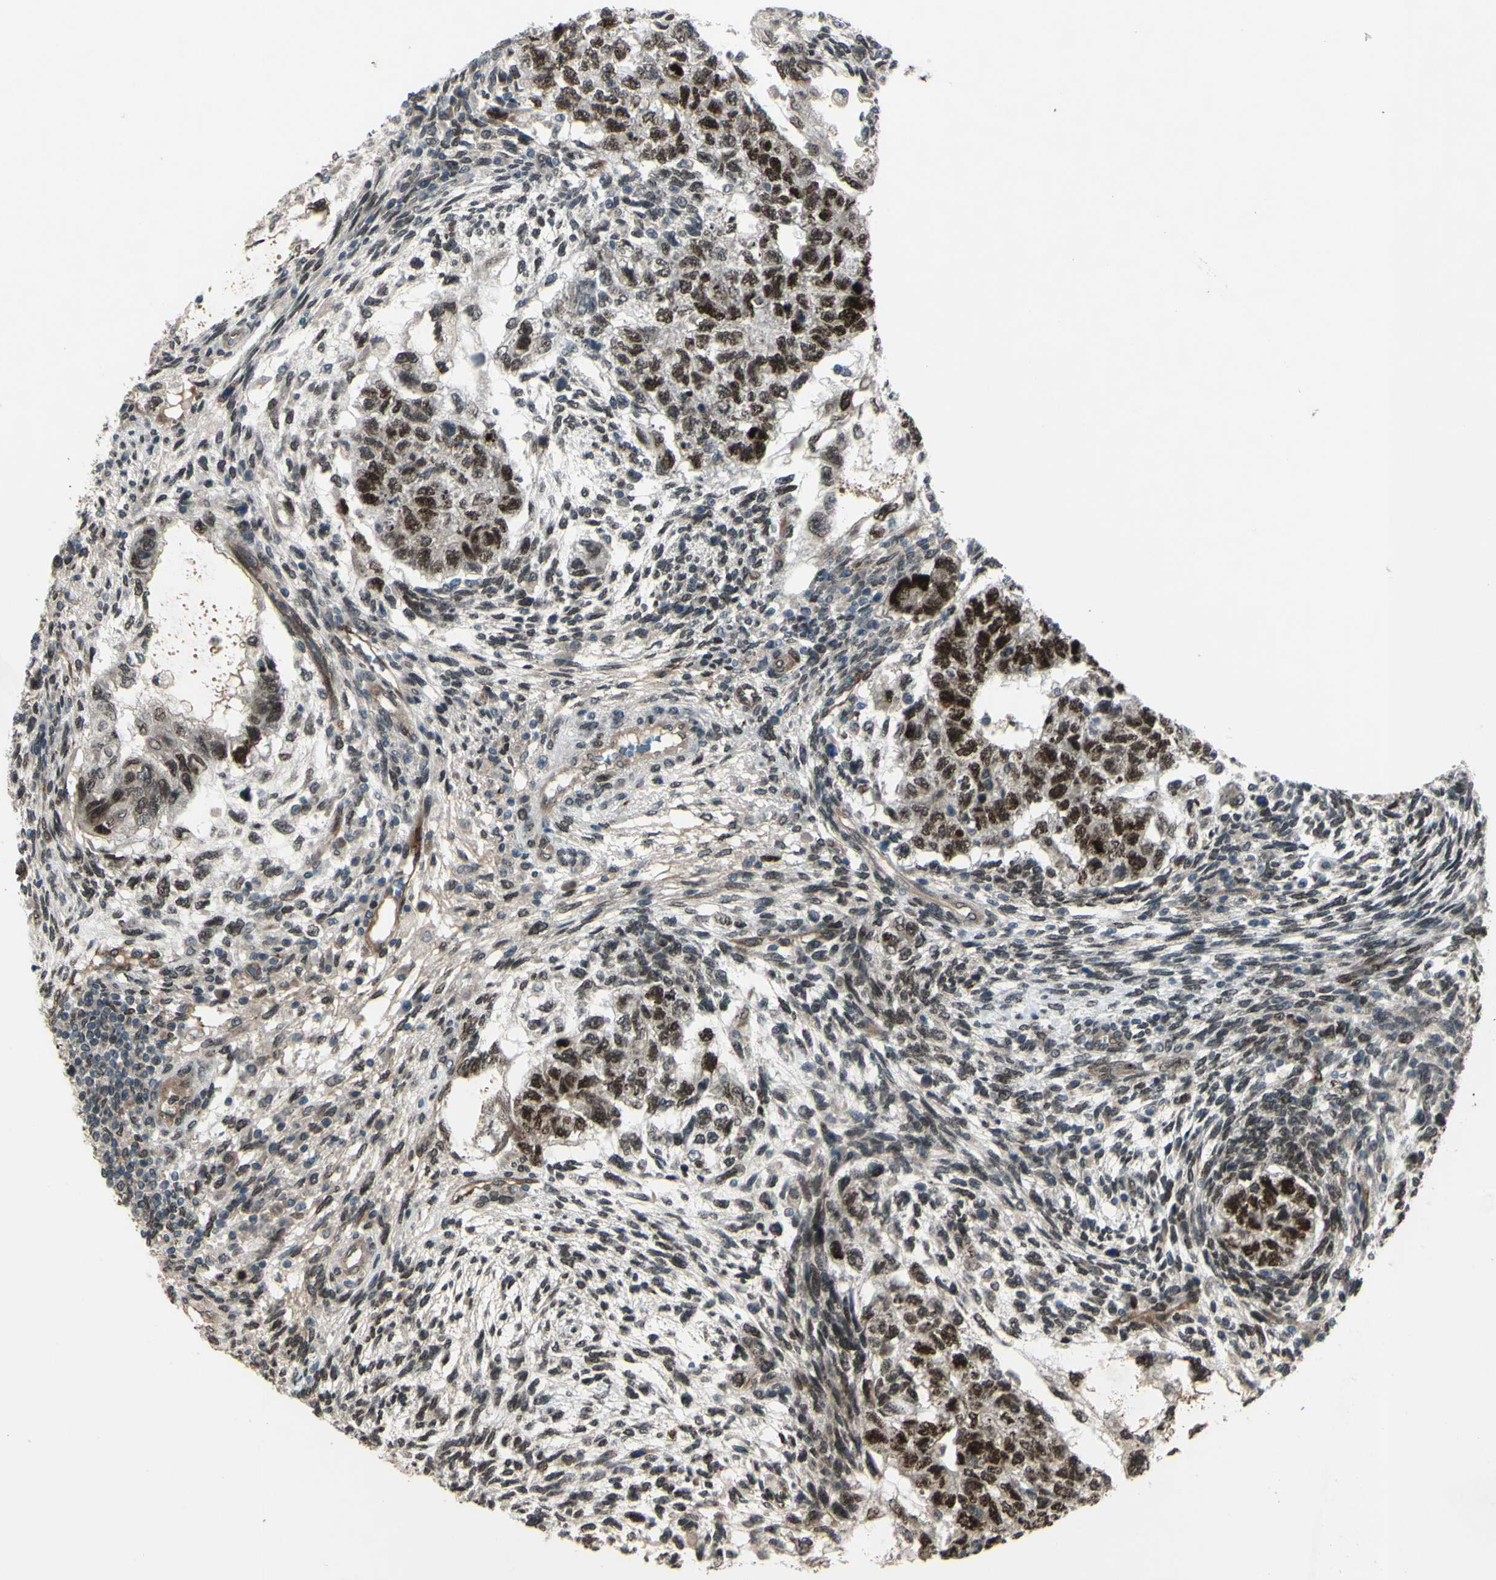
{"staining": {"intensity": "strong", "quantity": ">75%", "location": "nuclear"}, "tissue": "testis cancer", "cell_type": "Tumor cells", "image_type": "cancer", "snomed": [{"axis": "morphology", "description": "Normal tissue, NOS"}, {"axis": "morphology", "description": "Carcinoma, Embryonal, NOS"}, {"axis": "topography", "description": "Testis"}], "caption": "A histopathology image showing strong nuclear expression in about >75% of tumor cells in embryonal carcinoma (testis), as visualized by brown immunohistochemical staining.", "gene": "MLF2", "patient": {"sex": "male", "age": 36}}